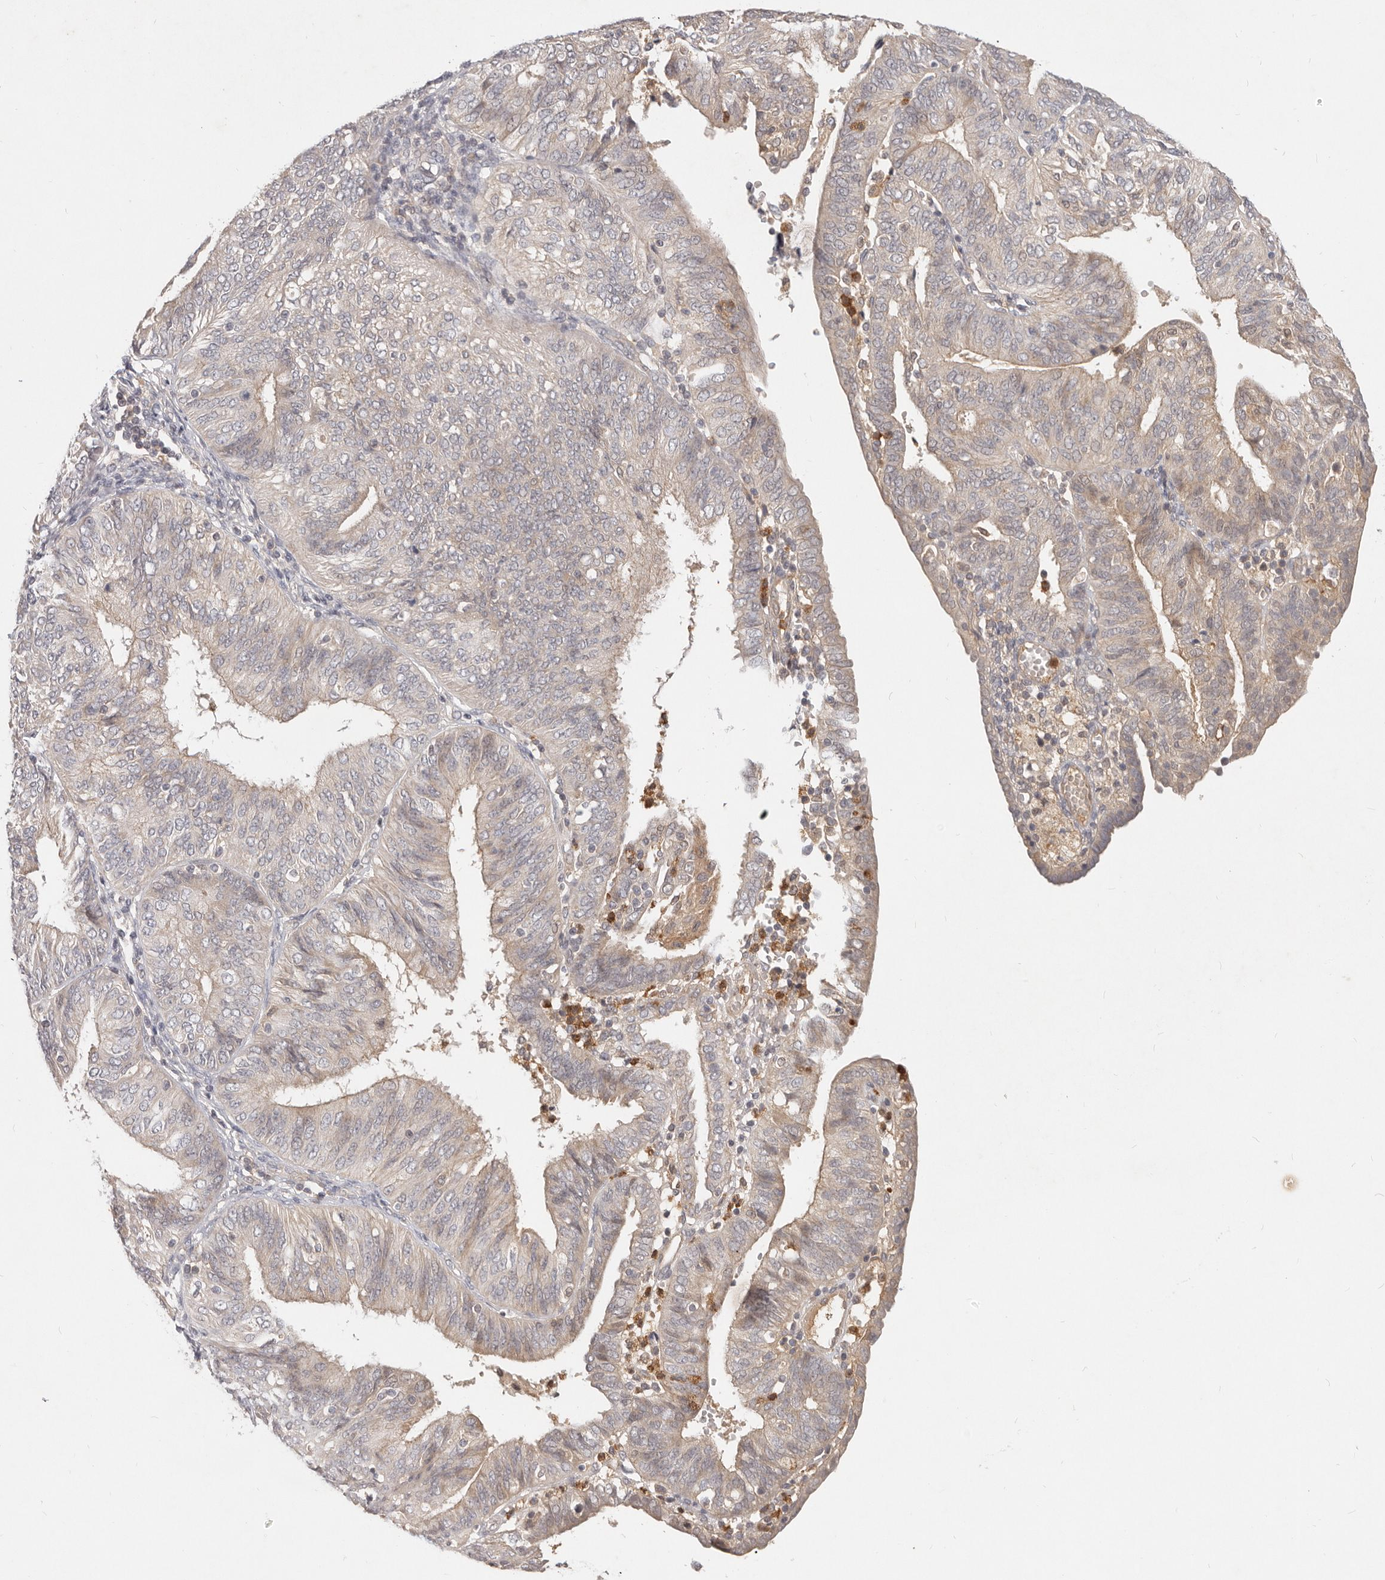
{"staining": {"intensity": "negative", "quantity": "none", "location": "none"}, "tissue": "endometrial cancer", "cell_type": "Tumor cells", "image_type": "cancer", "snomed": [{"axis": "morphology", "description": "Adenocarcinoma, NOS"}, {"axis": "topography", "description": "Endometrium"}], "caption": "Histopathology image shows no significant protein staining in tumor cells of endometrial cancer.", "gene": "USP49", "patient": {"sex": "female", "age": 58}}